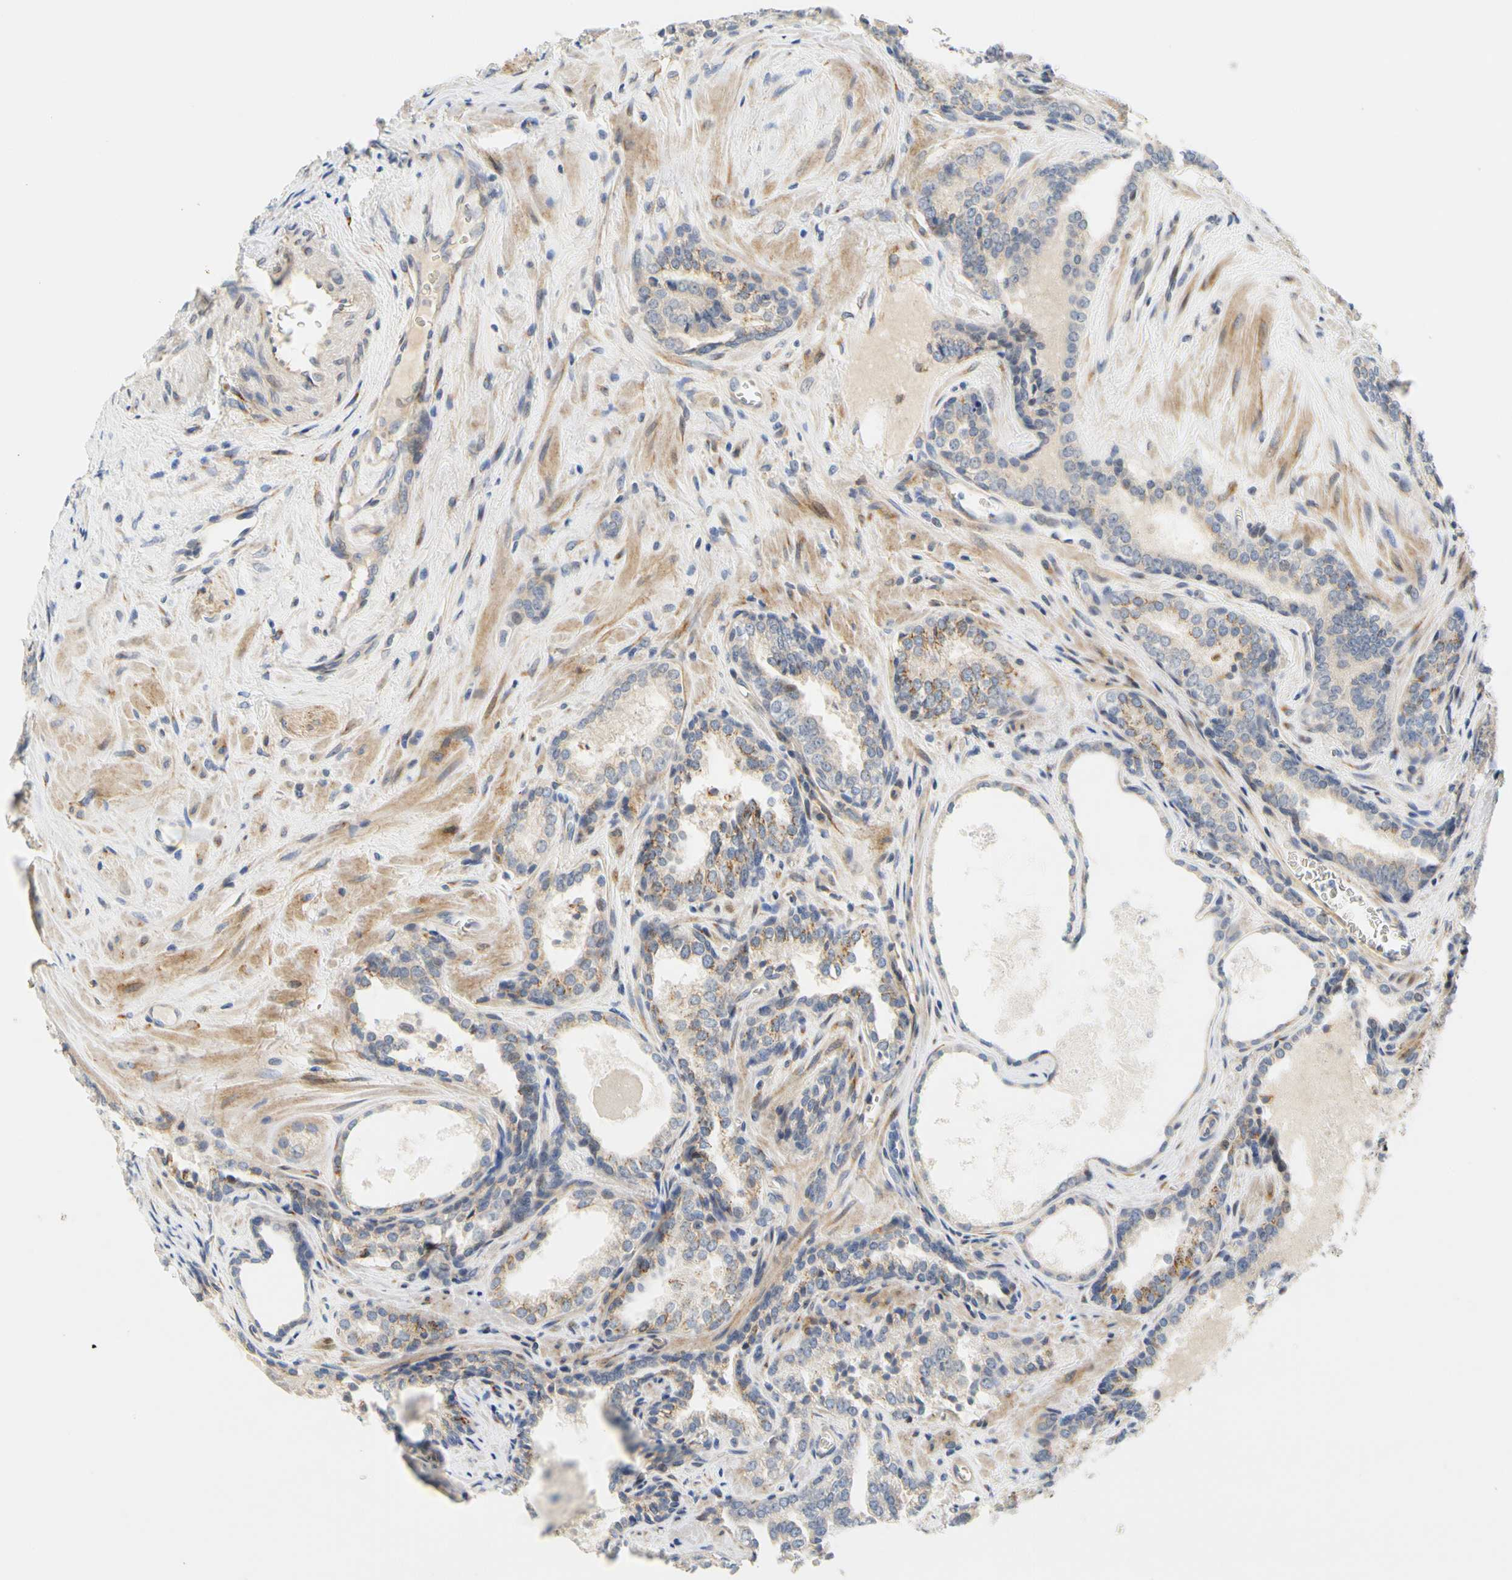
{"staining": {"intensity": "moderate", "quantity": "<25%", "location": "cytoplasmic/membranous"}, "tissue": "prostate cancer", "cell_type": "Tumor cells", "image_type": "cancer", "snomed": [{"axis": "morphology", "description": "Adenocarcinoma, Low grade"}, {"axis": "topography", "description": "Prostate"}], "caption": "Human prostate cancer stained with a brown dye exhibits moderate cytoplasmic/membranous positive staining in approximately <25% of tumor cells.", "gene": "ZNF236", "patient": {"sex": "male", "age": 60}}